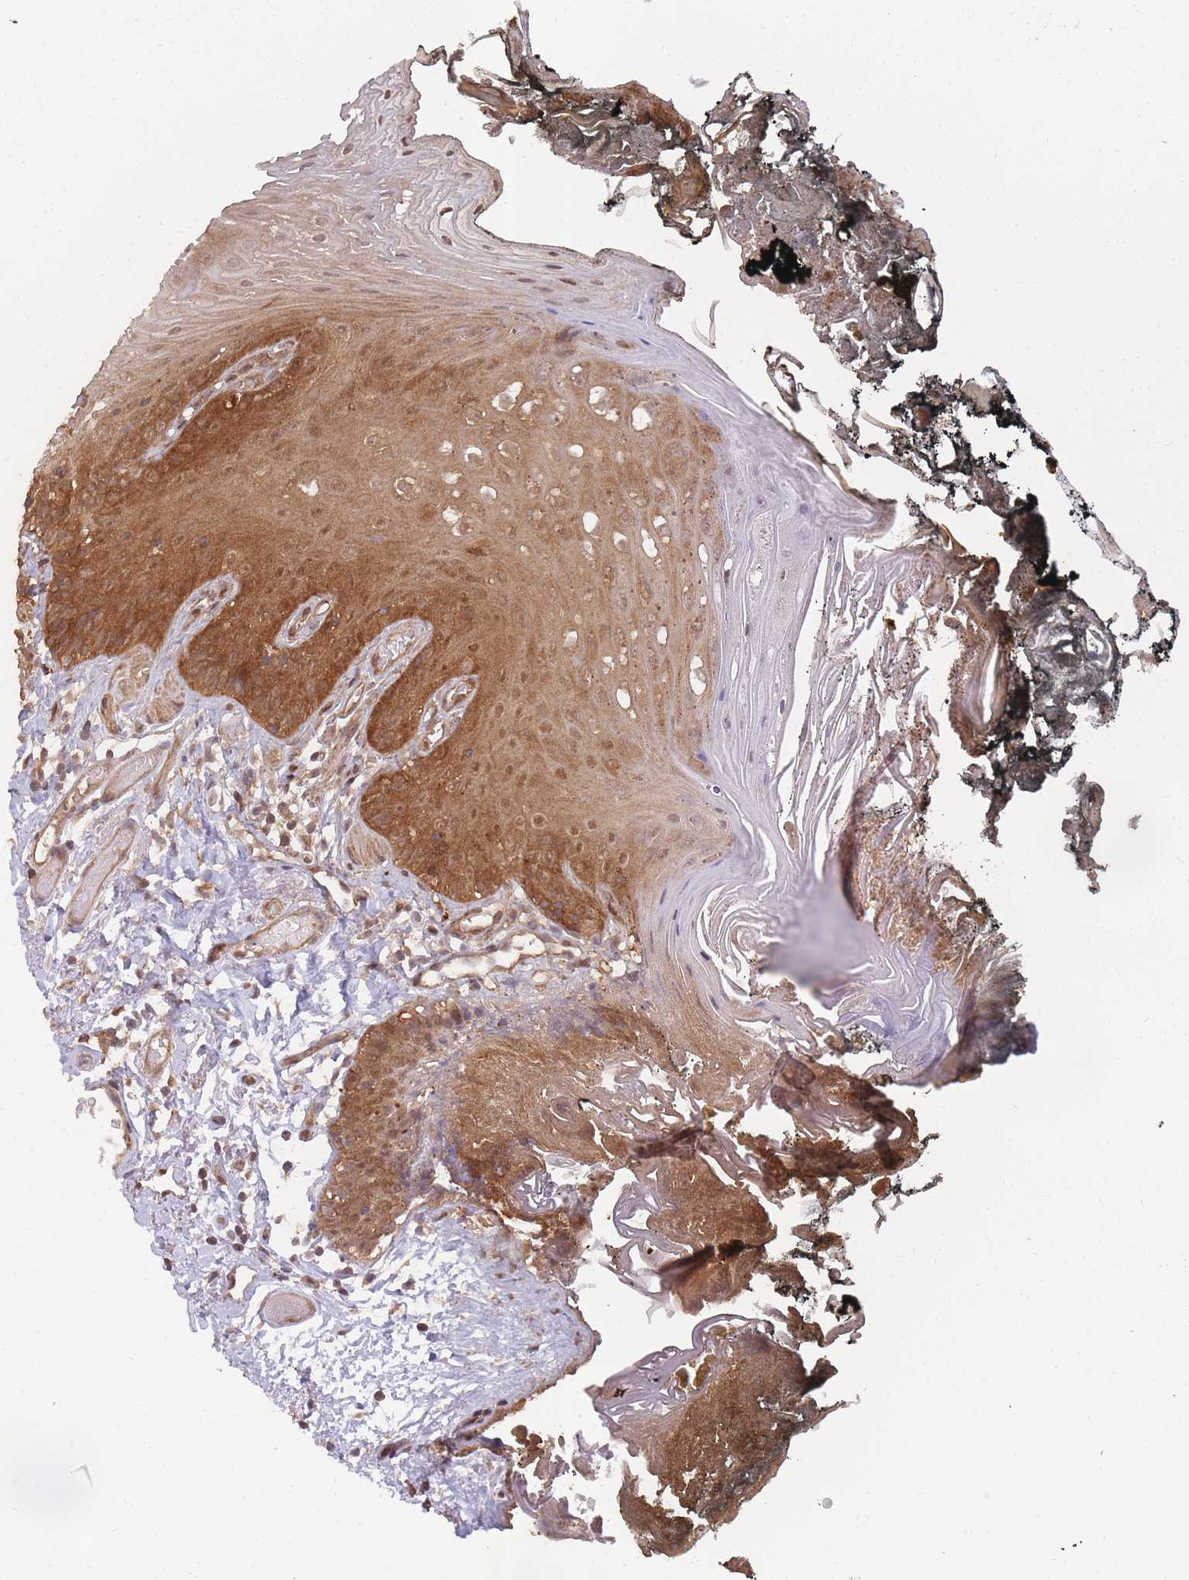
{"staining": {"intensity": "moderate", "quantity": ">75%", "location": "cytoplasmic/membranous,nuclear"}, "tissue": "oral mucosa", "cell_type": "Squamous epithelial cells", "image_type": "normal", "snomed": [{"axis": "morphology", "description": "Normal tissue, NOS"}, {"axis": "morphology", "description": "Squamous cell carcinoma, NOS"}, {"axis": "topography", "description": "Oral tissue"}, {"axis": "topography", "description": "Head-Neck"}], "caption": "Human oral mucosa stained for a protein (brown) exhibits moderate cytoplasmic/membranous,nuclear positive staining in approximately >75% of squamous epithelial cells.", "gene": "PPP6R3", "patient": {"sex": "female", "age": 81}}